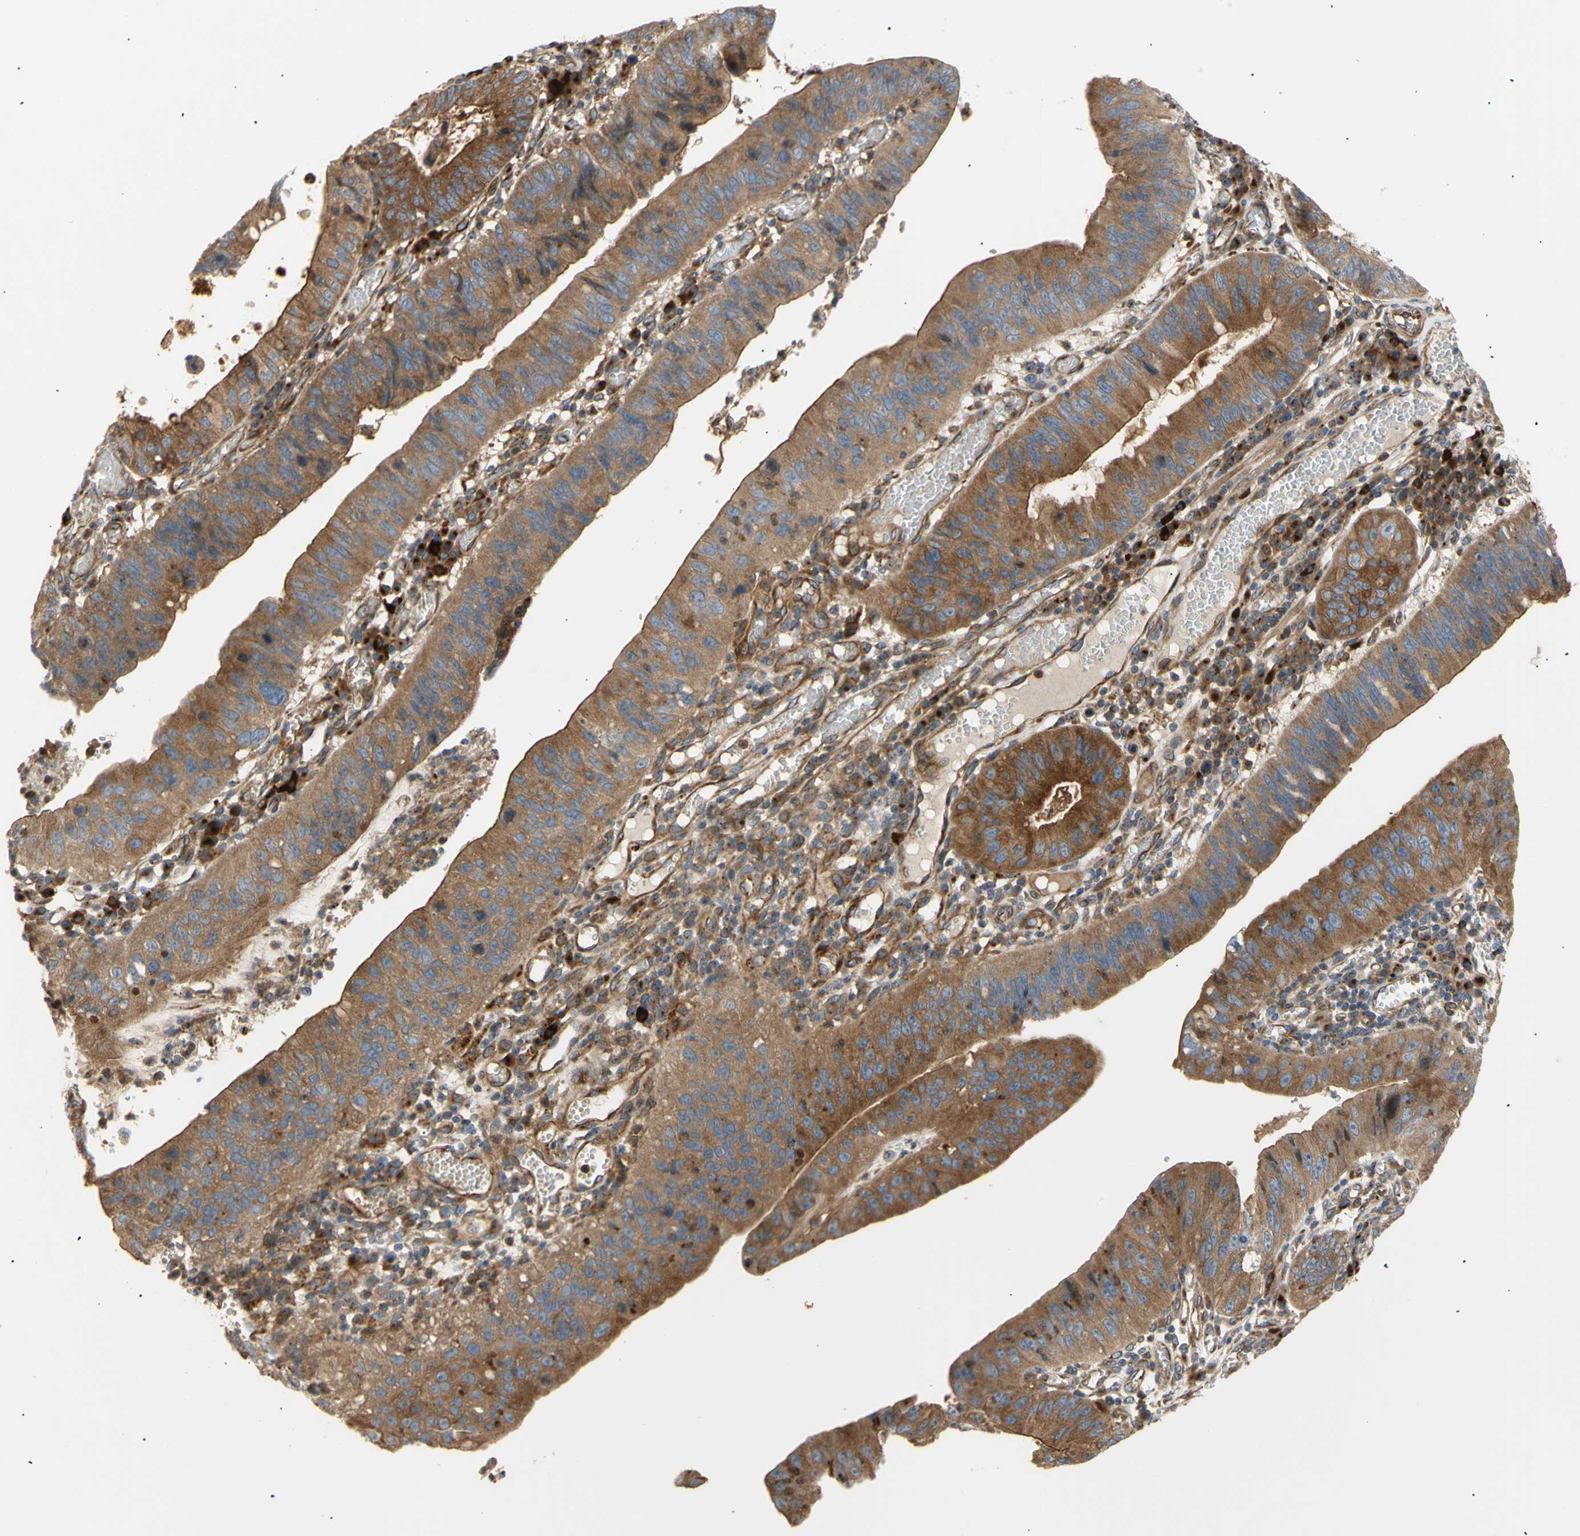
{"staining": {"intensity": "strong", "quantity": ">75%", "location": "cytoplasmic/membranous"}, "tissue": "stomach cancer", "cell_type": "Tumor cells", "image_type": "cancer", "snomed": [{"axis": "morphology", "description": "Adenocarcinoma, NOS"}, {"axis": "topography", "description": "Stomach"}], "caption": "IHC of stomach adenocarcinoma demonstrates high levels of strong cytoplasmic/membranous staining in about >75% of tumor cells.", "gene": "TUBG2", "patient": {"sex": "male", "age": 59}}